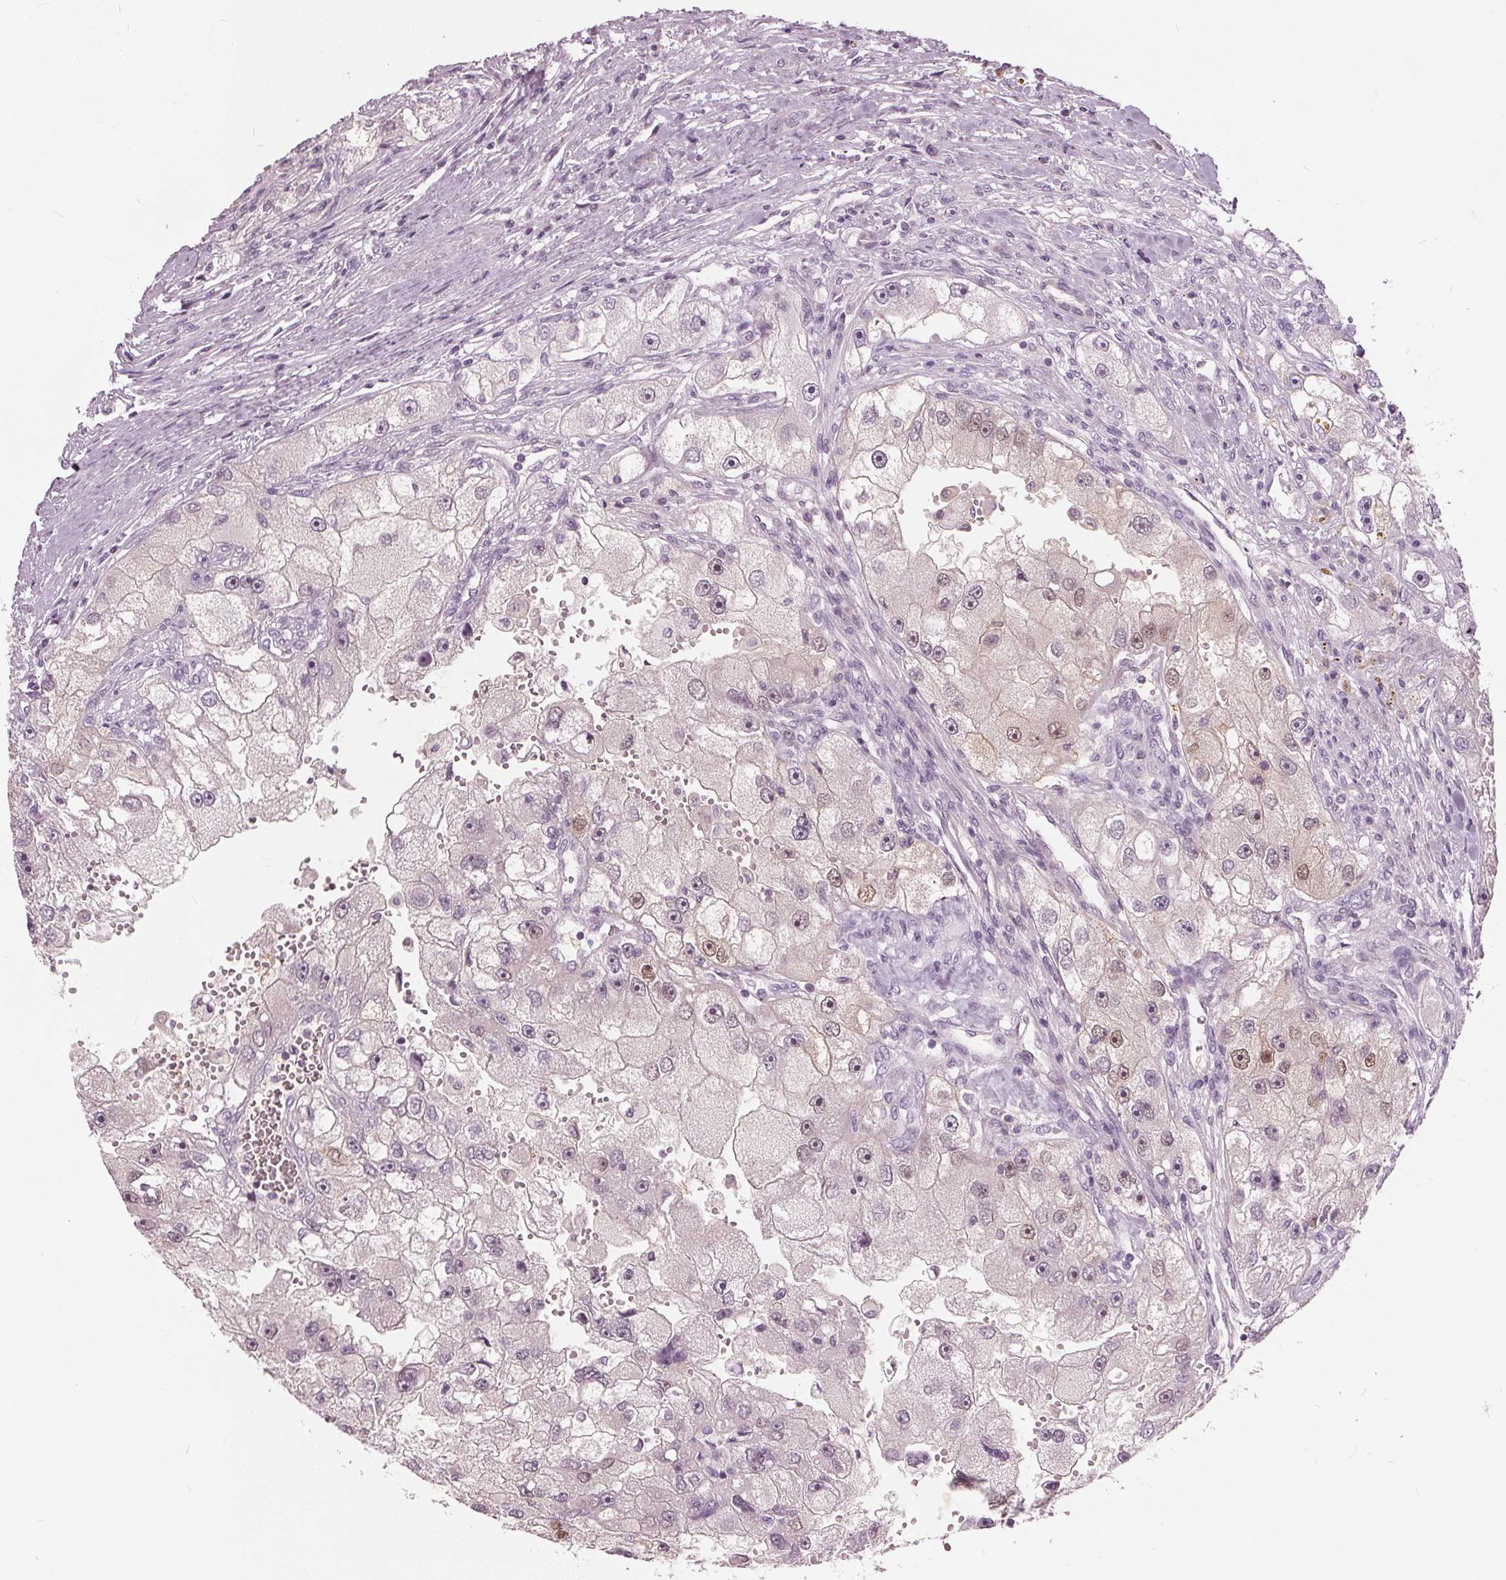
{"staining": {"intensity": "negative", "quantity": "none", "location": "none"}, "tissue": "renal cancer", "cell_type": "Tumor cells", "image_type": "cancer", "snomed": [{"axis": "morphology", "description": "Adenocarcinoma, NOS"}, {"axis": "topography", "description": "Kidney"}], "caption": "An immunohistochemistry histopathology image of adenocarcinoma (renal) is shown. There is no staining in tumor cells of adenocarcinoma (renal). (Immunohistochemistry (ihc), brightfield microscopy, high magnification).", "gene": "TKFC", "patient": {"sex": "male", "age": 63}}